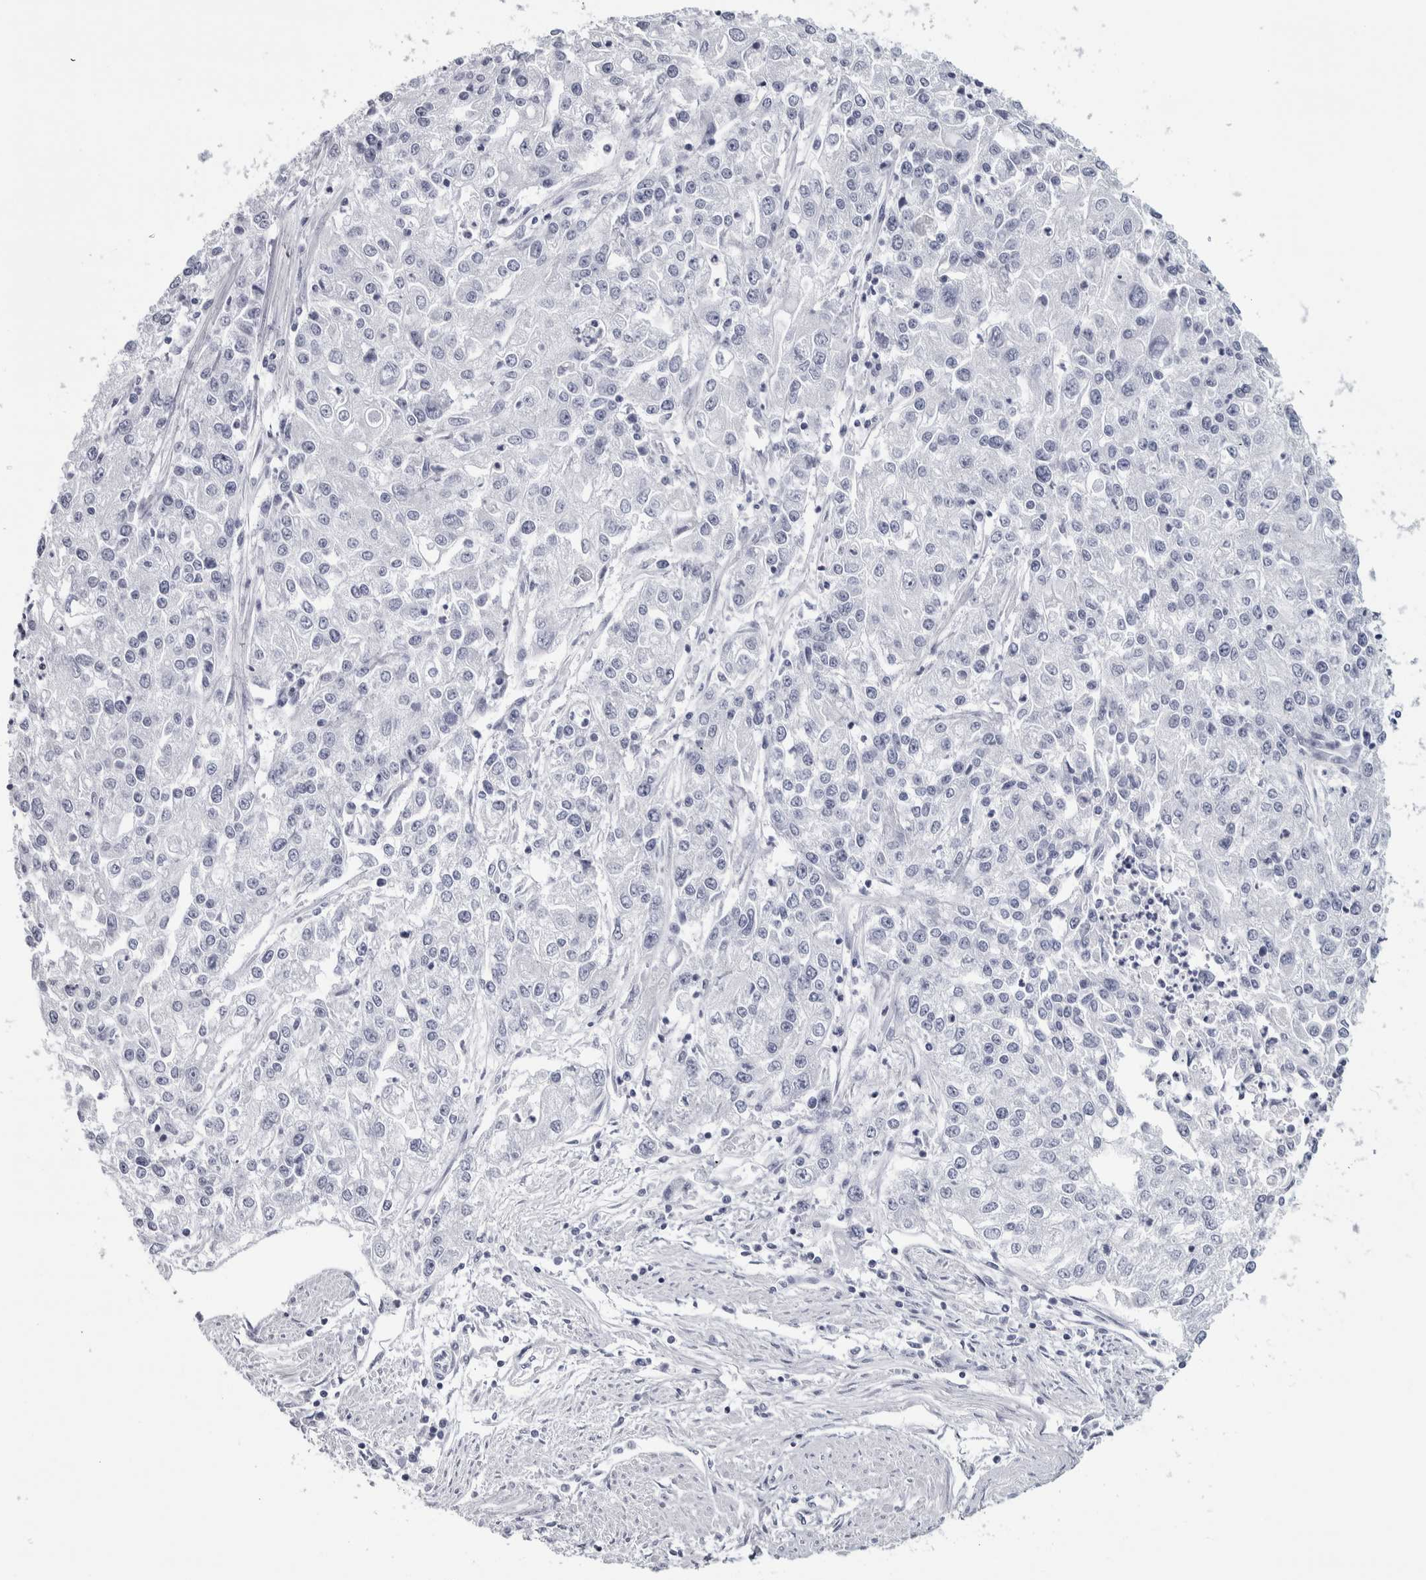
{"staining": {"intensity": "negative", "quantity": "none", "location": "none"}, "tissue": "endometrial cancer", "cell_type": "Tumor cells", "image_type": "cancer", "snomed": [{"axis": "morphology", "description": "Adenocarcinoma, NOS"}, {"axis": "topography", "description": "Endometrium"}], "caption": "Immunohistochemistry (IHC) image of endometrial adenocarcinoma stained for a protein (brown), which demonstrates no expression in tumor cells. Brightfield microscopy of immunohistochemistry (IHC) stained with DAB (brown) and hematoxylin (blue), captured at high magnification.", "gene": "NECAB1", "patient": {"sex": "female", "age": 49}}